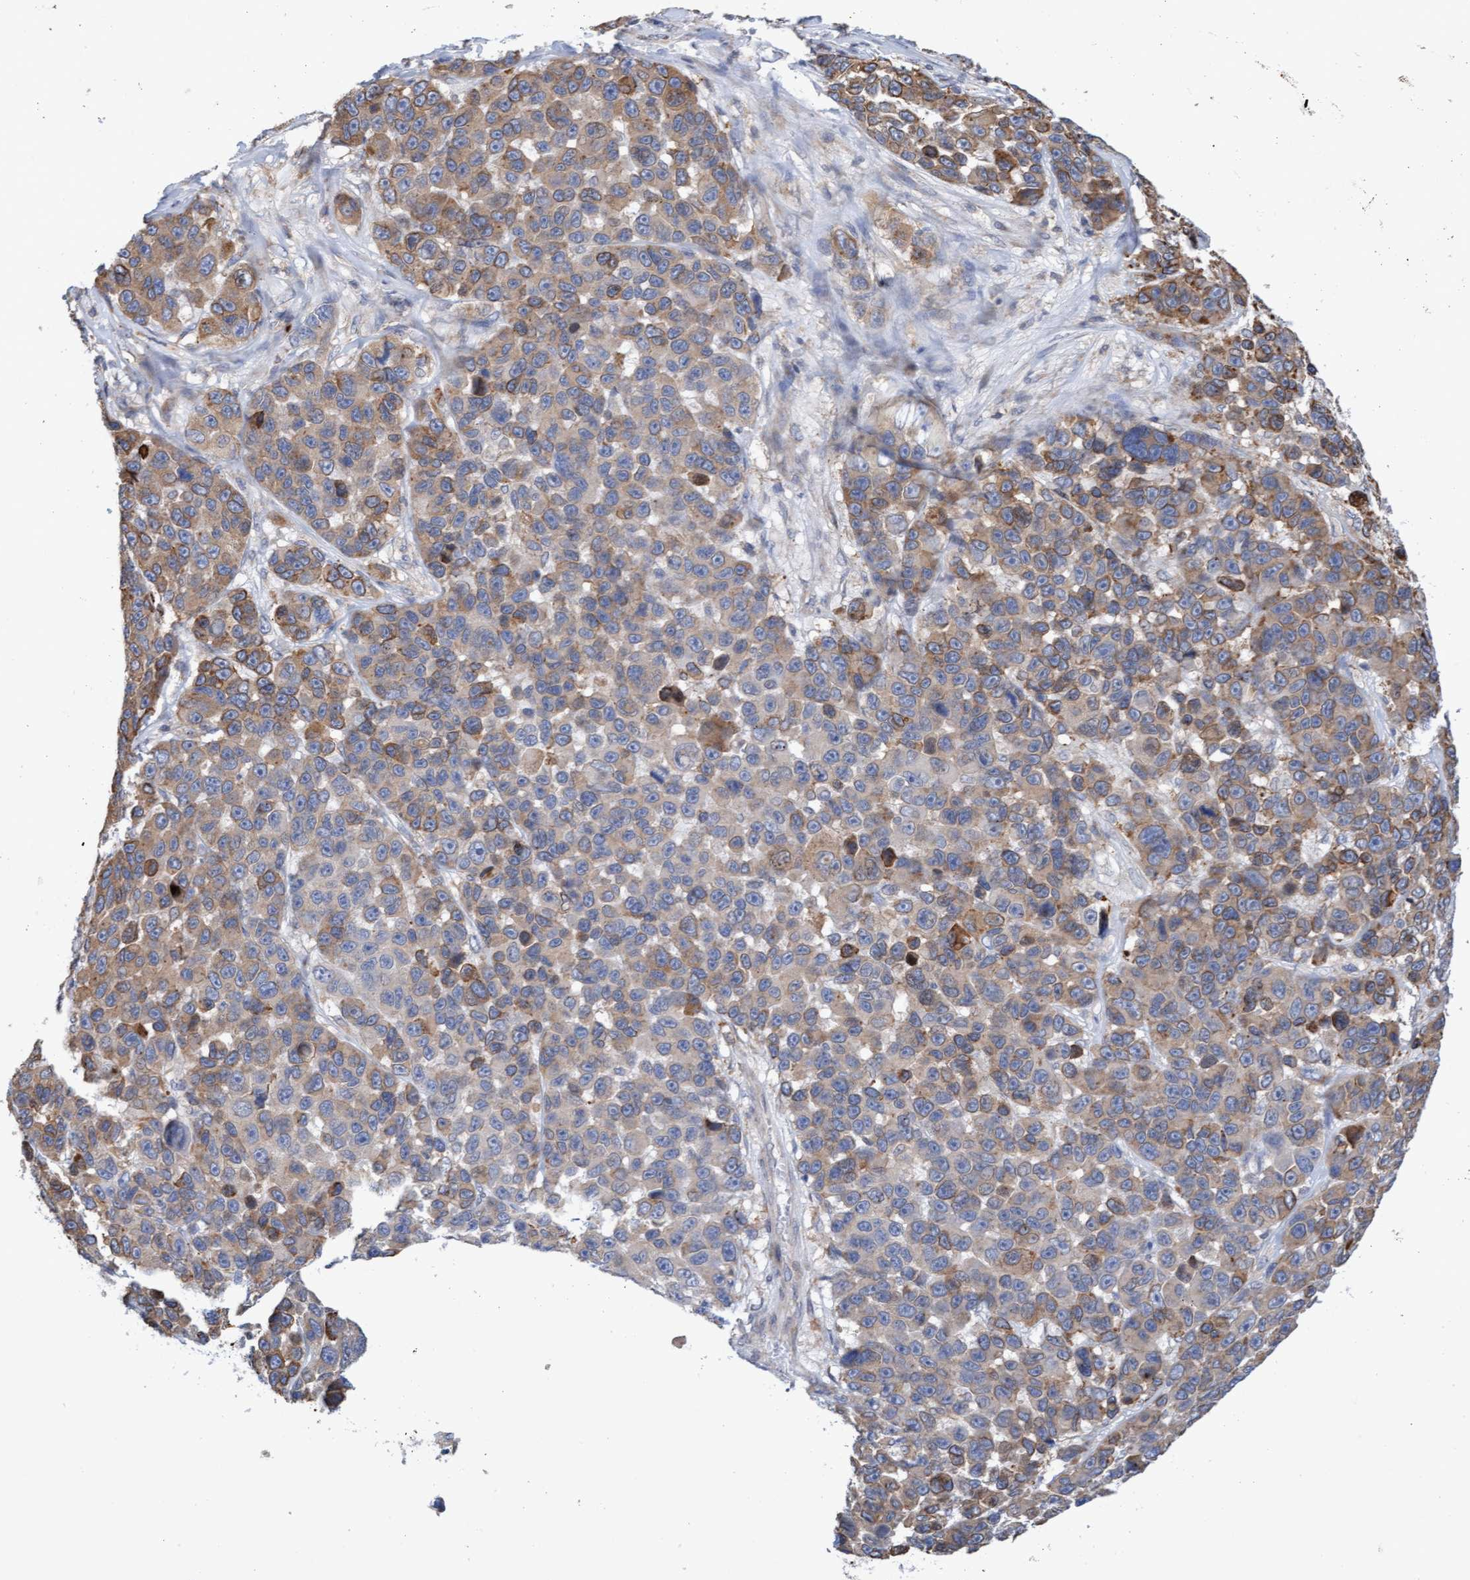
{"staining": {"intensity": "moderate", "quantity": "25%-75%", "location": "cytoplasmic/membranous"}, "tissue": "melanoma", "cell_type": "Tumor cells", "image_type": "cancer", "snomed": [{"axis": "morphology", "description": "Malignant melanoma, NOS"}, {"axis": "topography", "description": "Skin"}], "caption": "Immunohistochemistry (IHC) image of neoplastic tissue: malignant melanoma stained using IHC displays medium levels of moderate protein expression localized specifically in the cytoplasmic/membranous of tumor cells, appearing as a cytoplasmic/membranous brown color.", "gene": "MMP8", "patient": {"sex": "male", "age": 53}}